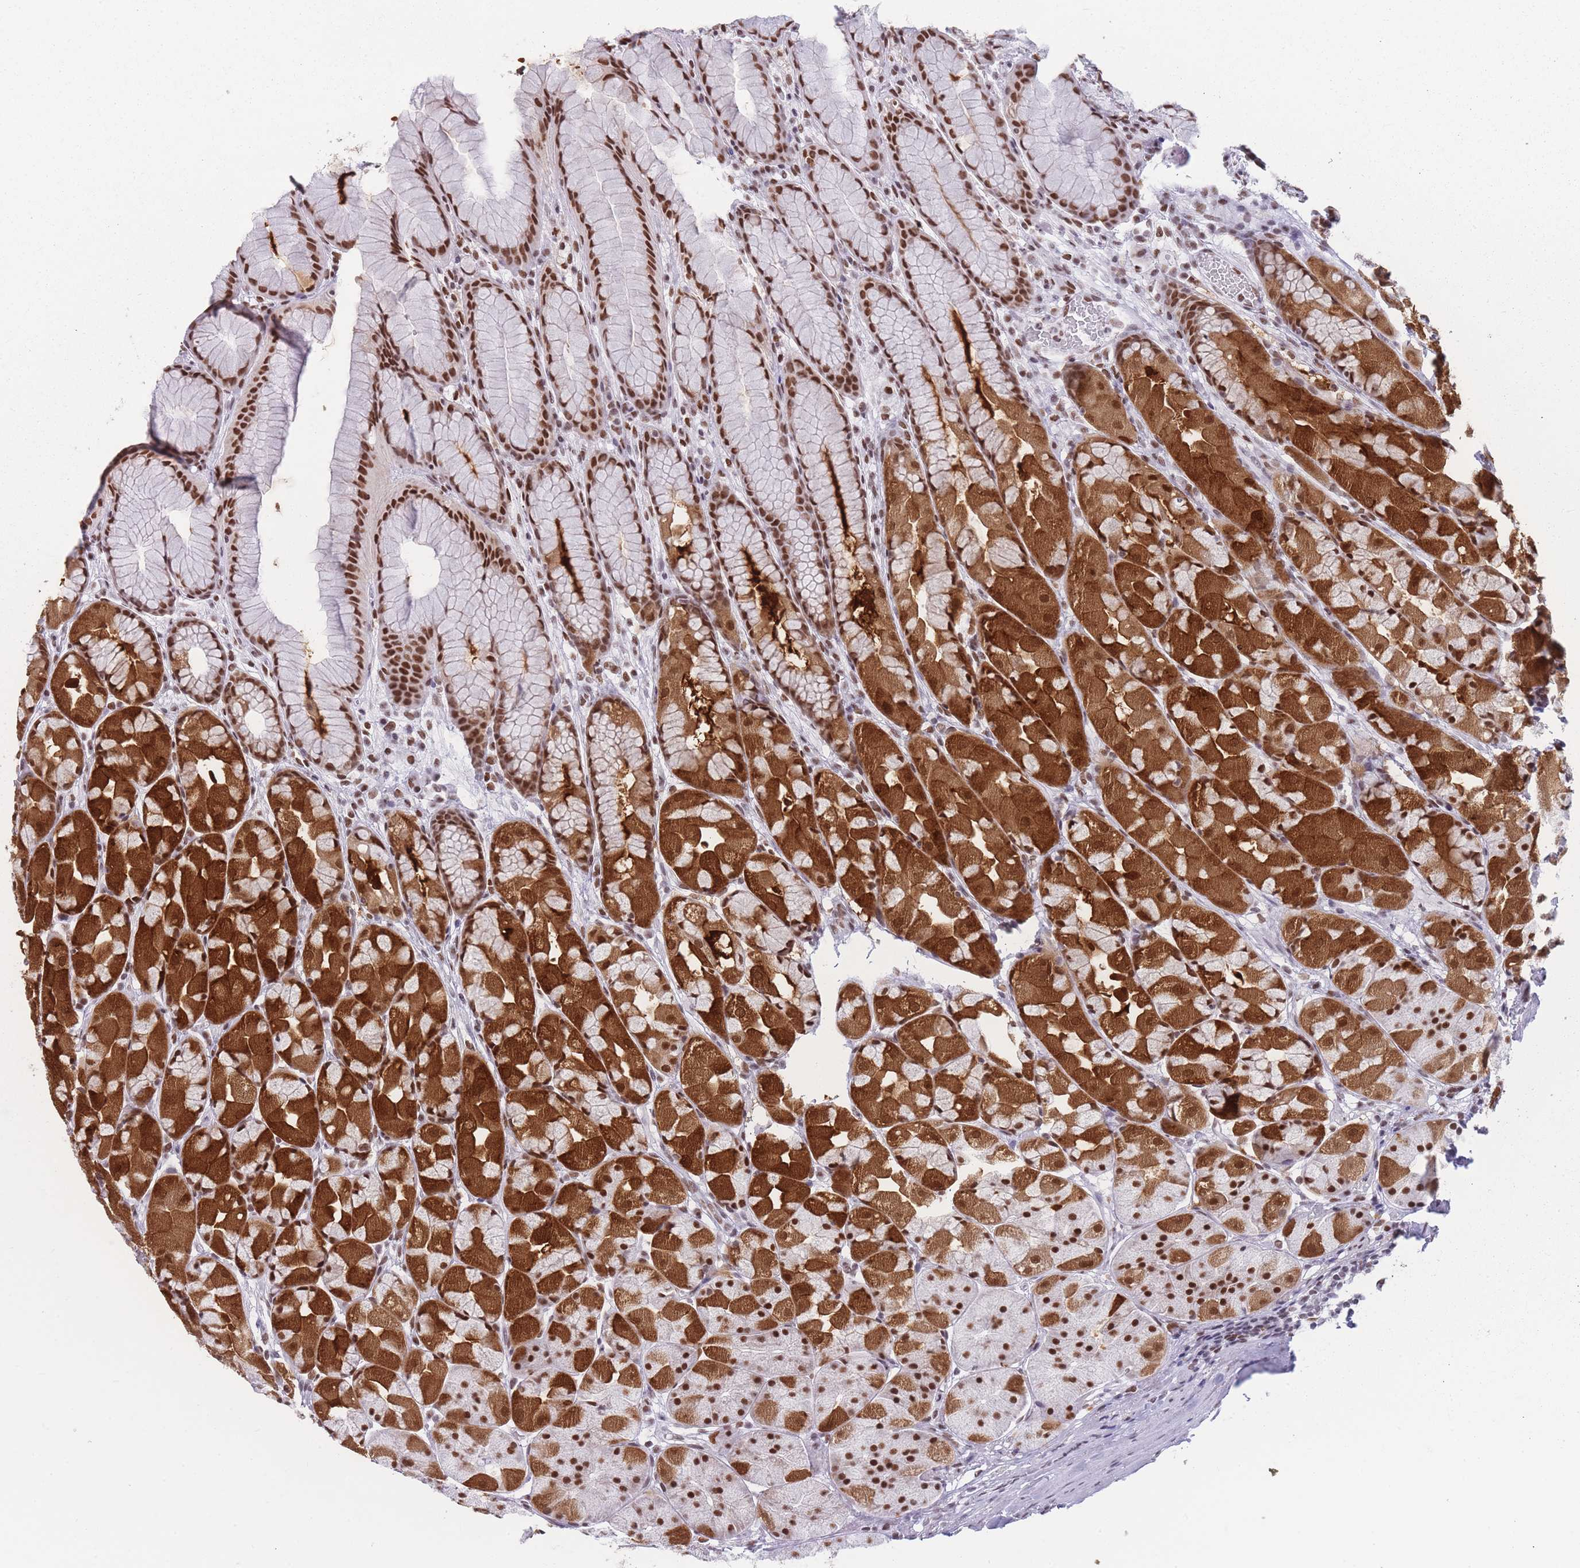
{"staining": {"intensity": "strong", "quantity": ">75%", "location": "cytoplasmic/membranous,nuclear"}, "tissue": "stomach", "cell_type": "Glandular cells", "image_type": "normal", "snomed": [{"axis": "morphology", "description": "Normal tissue, NOS"}, {"axis": "topography", "description": "Stomach"}], "caption": "IHC photomicrograph of normal stomach stained for a protein (brown), which demonstrates high levels of strong cytoplasmic/membranous,nuclear staining in about >75% of glandular cells.", "gene": "HNRNPUL1", "patient": {"sex": "male", "age": 57}}